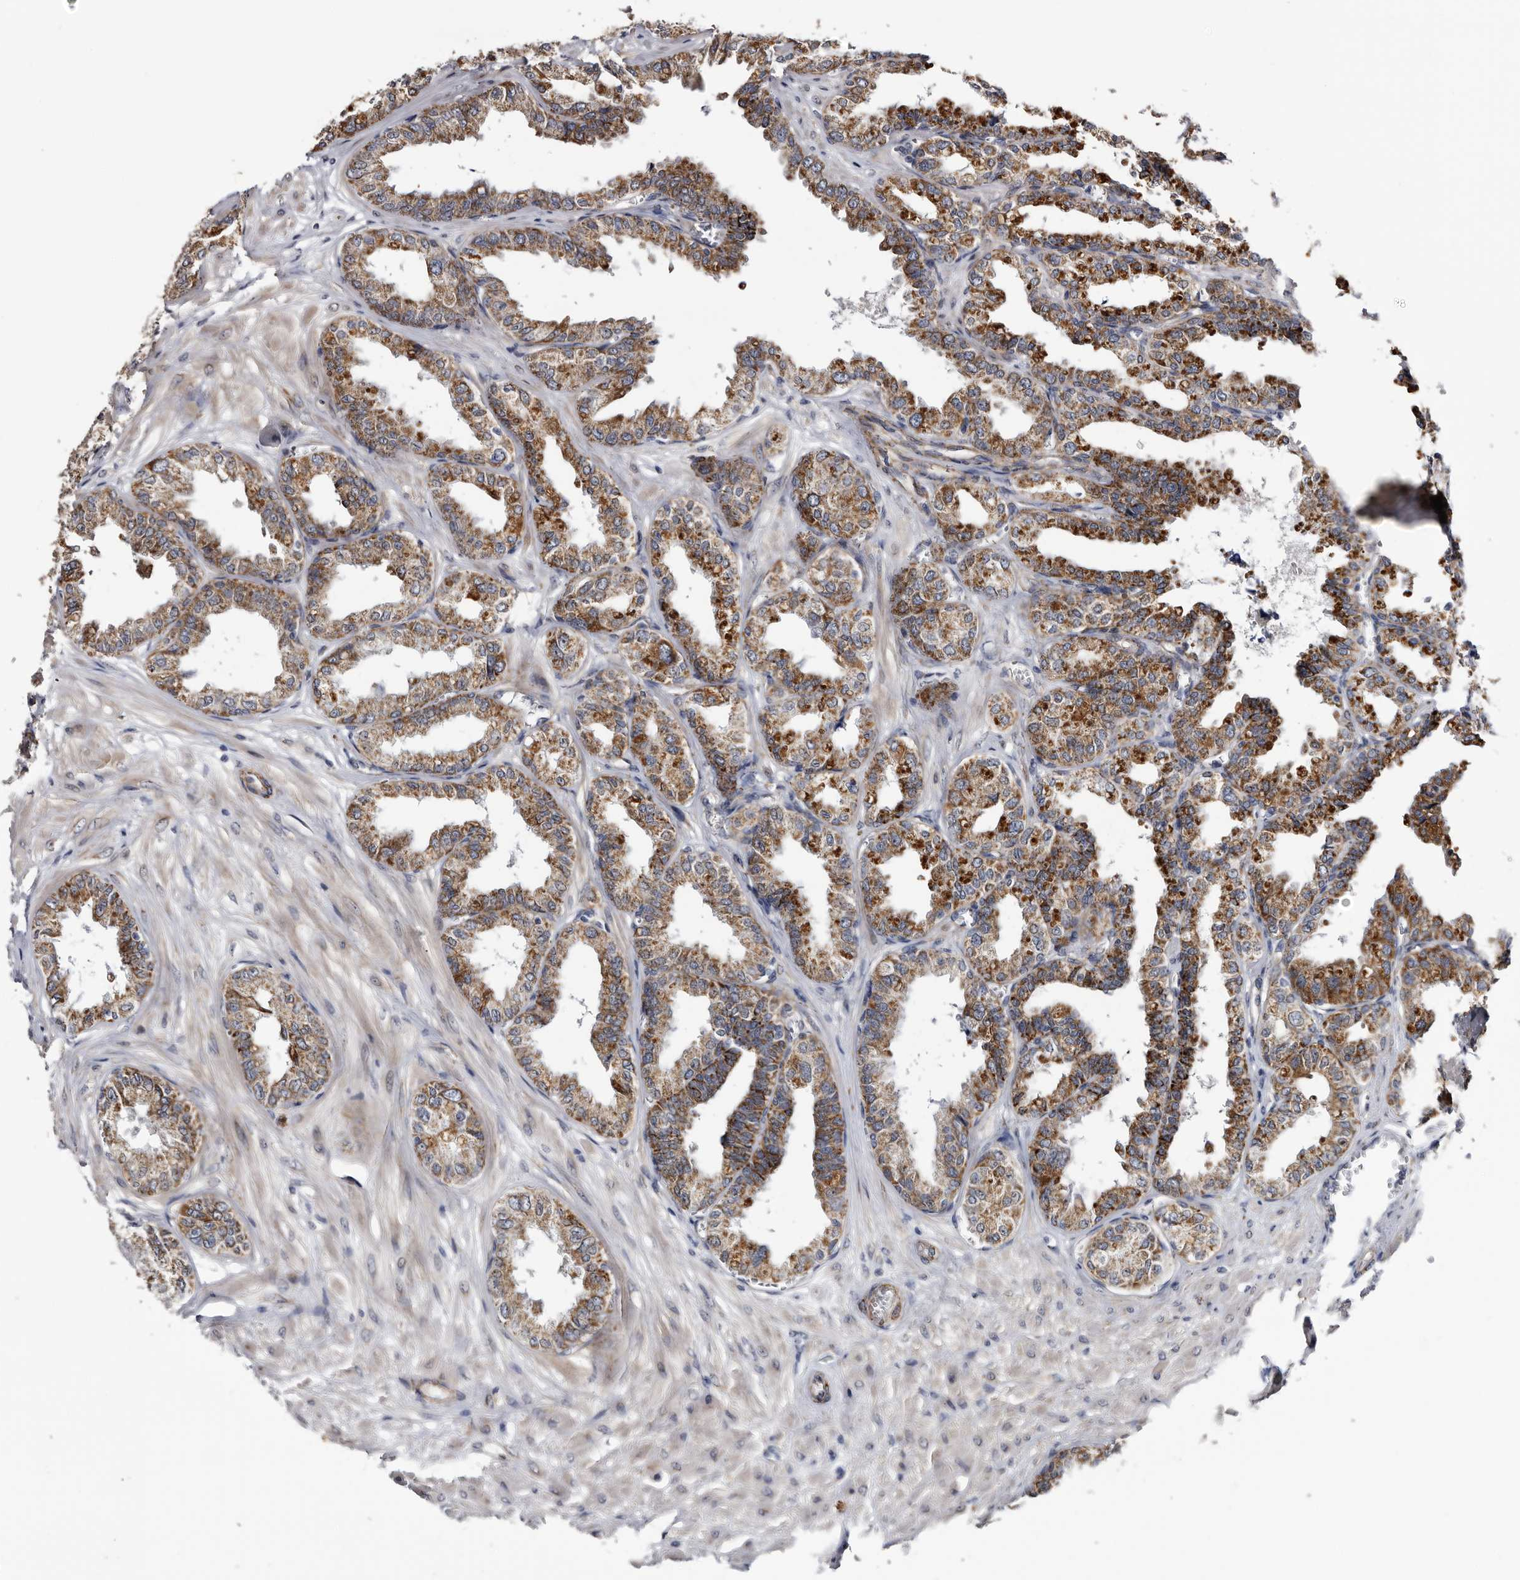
{"staining": {"intensity": "moderate", "quantity": ">75%", "location": "cytoplasmic/membranous"}, "tissue": "seminal vesicle", "cell_type": "Glandular cells", "image_type": "normal", "snomed": [{"axis": "morphology", "description": "Normal tissue, NOS"}, {"axis": "topography", "description": "Prostate"}, {"axis": "topography", "description": "Seminal veicle"}], "caption": "Protein staining of unremarkable seminal vesicle displays moderate cytoplasmic/membranous positivity in approximately >75% of glandular cells.", "gene": "ARMCX2", "patient": {"sex": "male", "age": 51}}